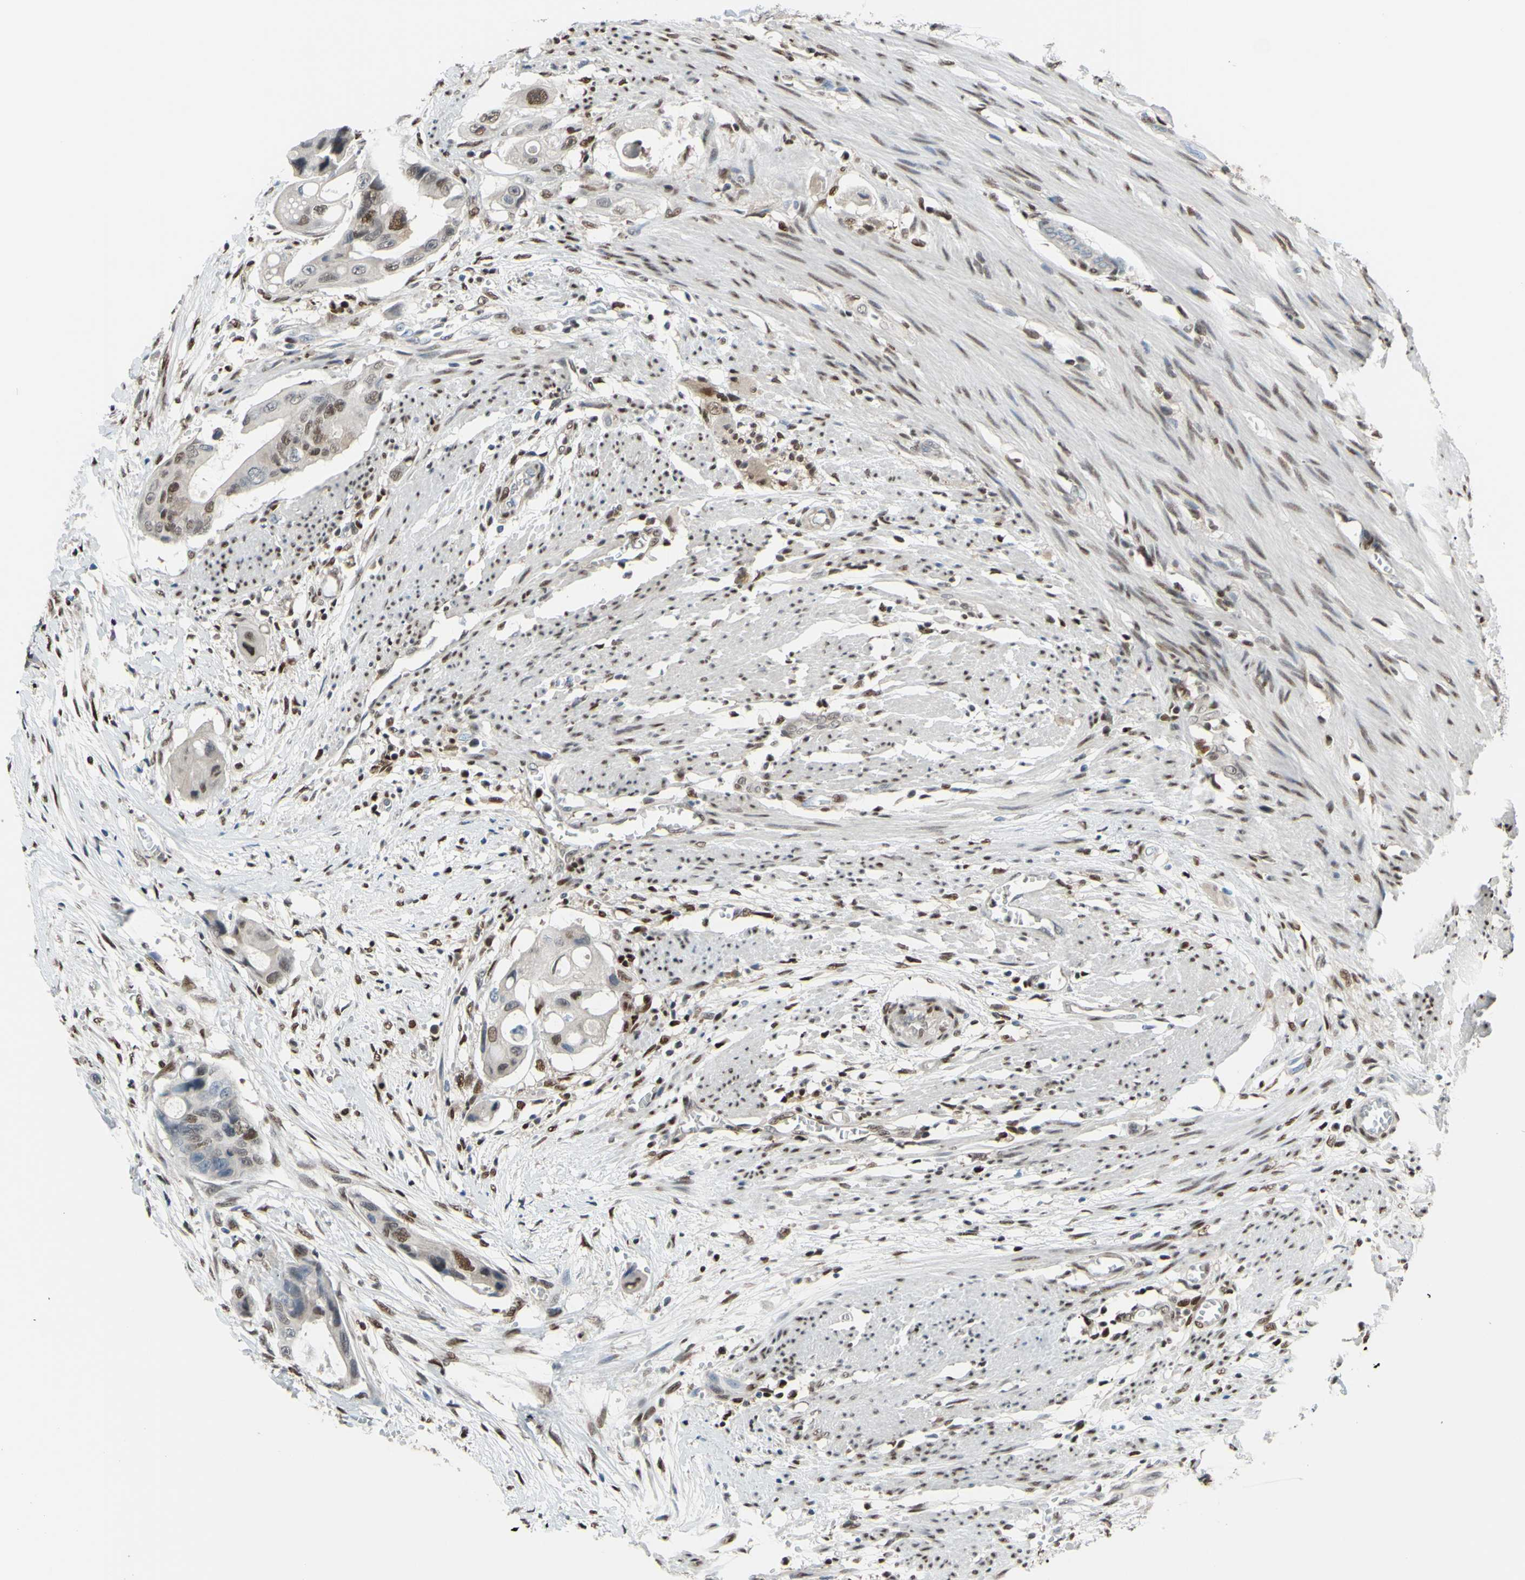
{"staining": {"intensity": "moderate", "quantity": "<25%", "location": "cytoplasmic/membranous,nuclear"}, "tissue": "colorectal cancer", "cell_type": "Tumor cells", "image_type": "cancer", "snomed": [{"axis": "morphology", "description": "Adenocarcinoma, NOS"}, {"axis": "topography", "description": "Colon"}], "caption": "Colorectal adenocarcinoma tissue displays moderate cytoplasmic/membranous and nuclear positivity in about <25% of tumor cells, visualized by immunohistochemistry.", "gene": "FKBP5", "patient": {"sex": "female", "age": 57}}